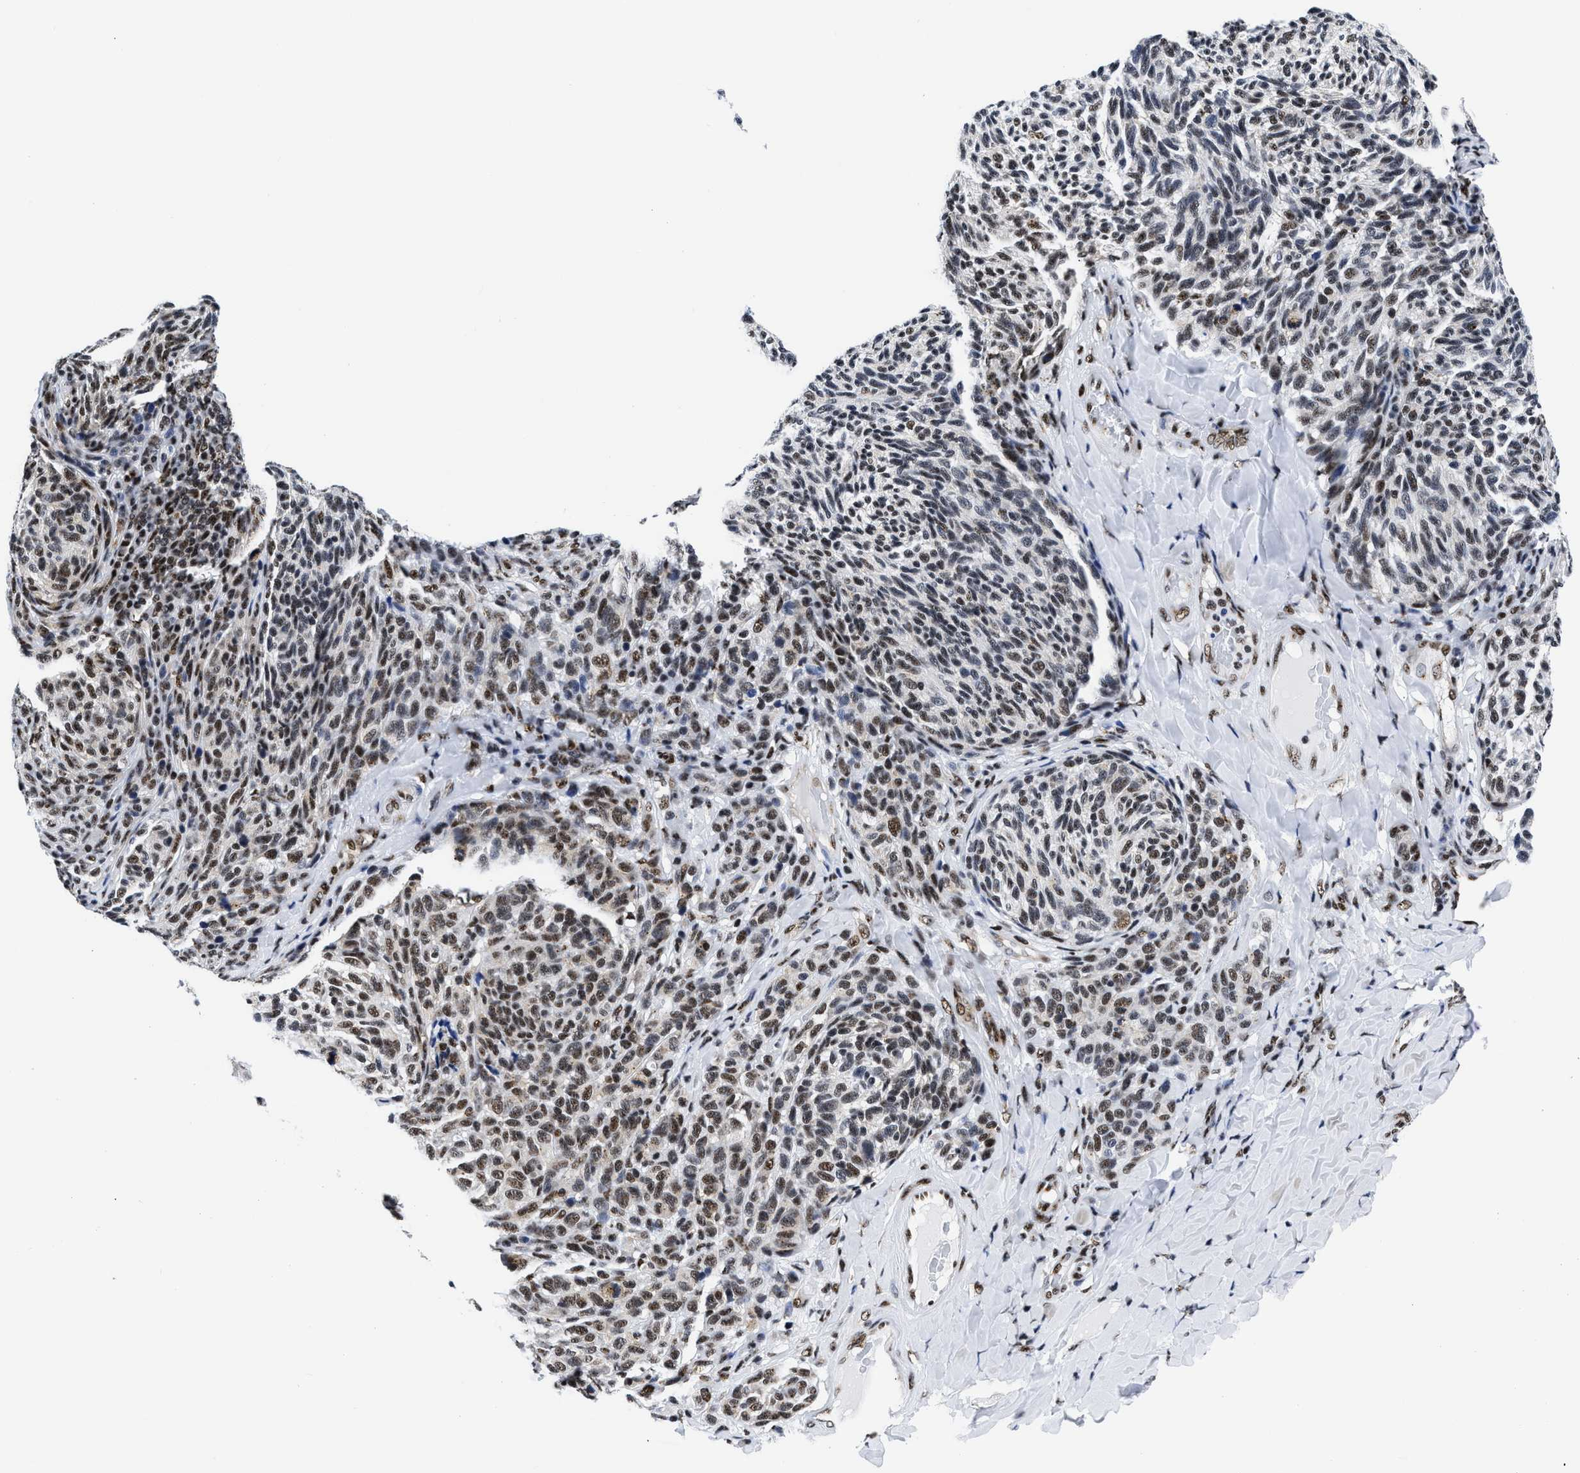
{"staining": {"intensity": "moderate", "quantity": "25%-75%", "location": "nuclear"}, "tissue": "melanoma", "cell_type": "Tumor cells", "image_type": "cancer", "snomed": [{"axis": "morphology", "description": "Malignant melanoma, NOS"}, {"axis": "topography", "description": "Skin"}], "caption": "Protein staining shows moderate nuclear staining in about 25%-75% of tumor cells in melanoma.", "gene": "RBM8A", "patient": {"sex": "female", "age": 73}}